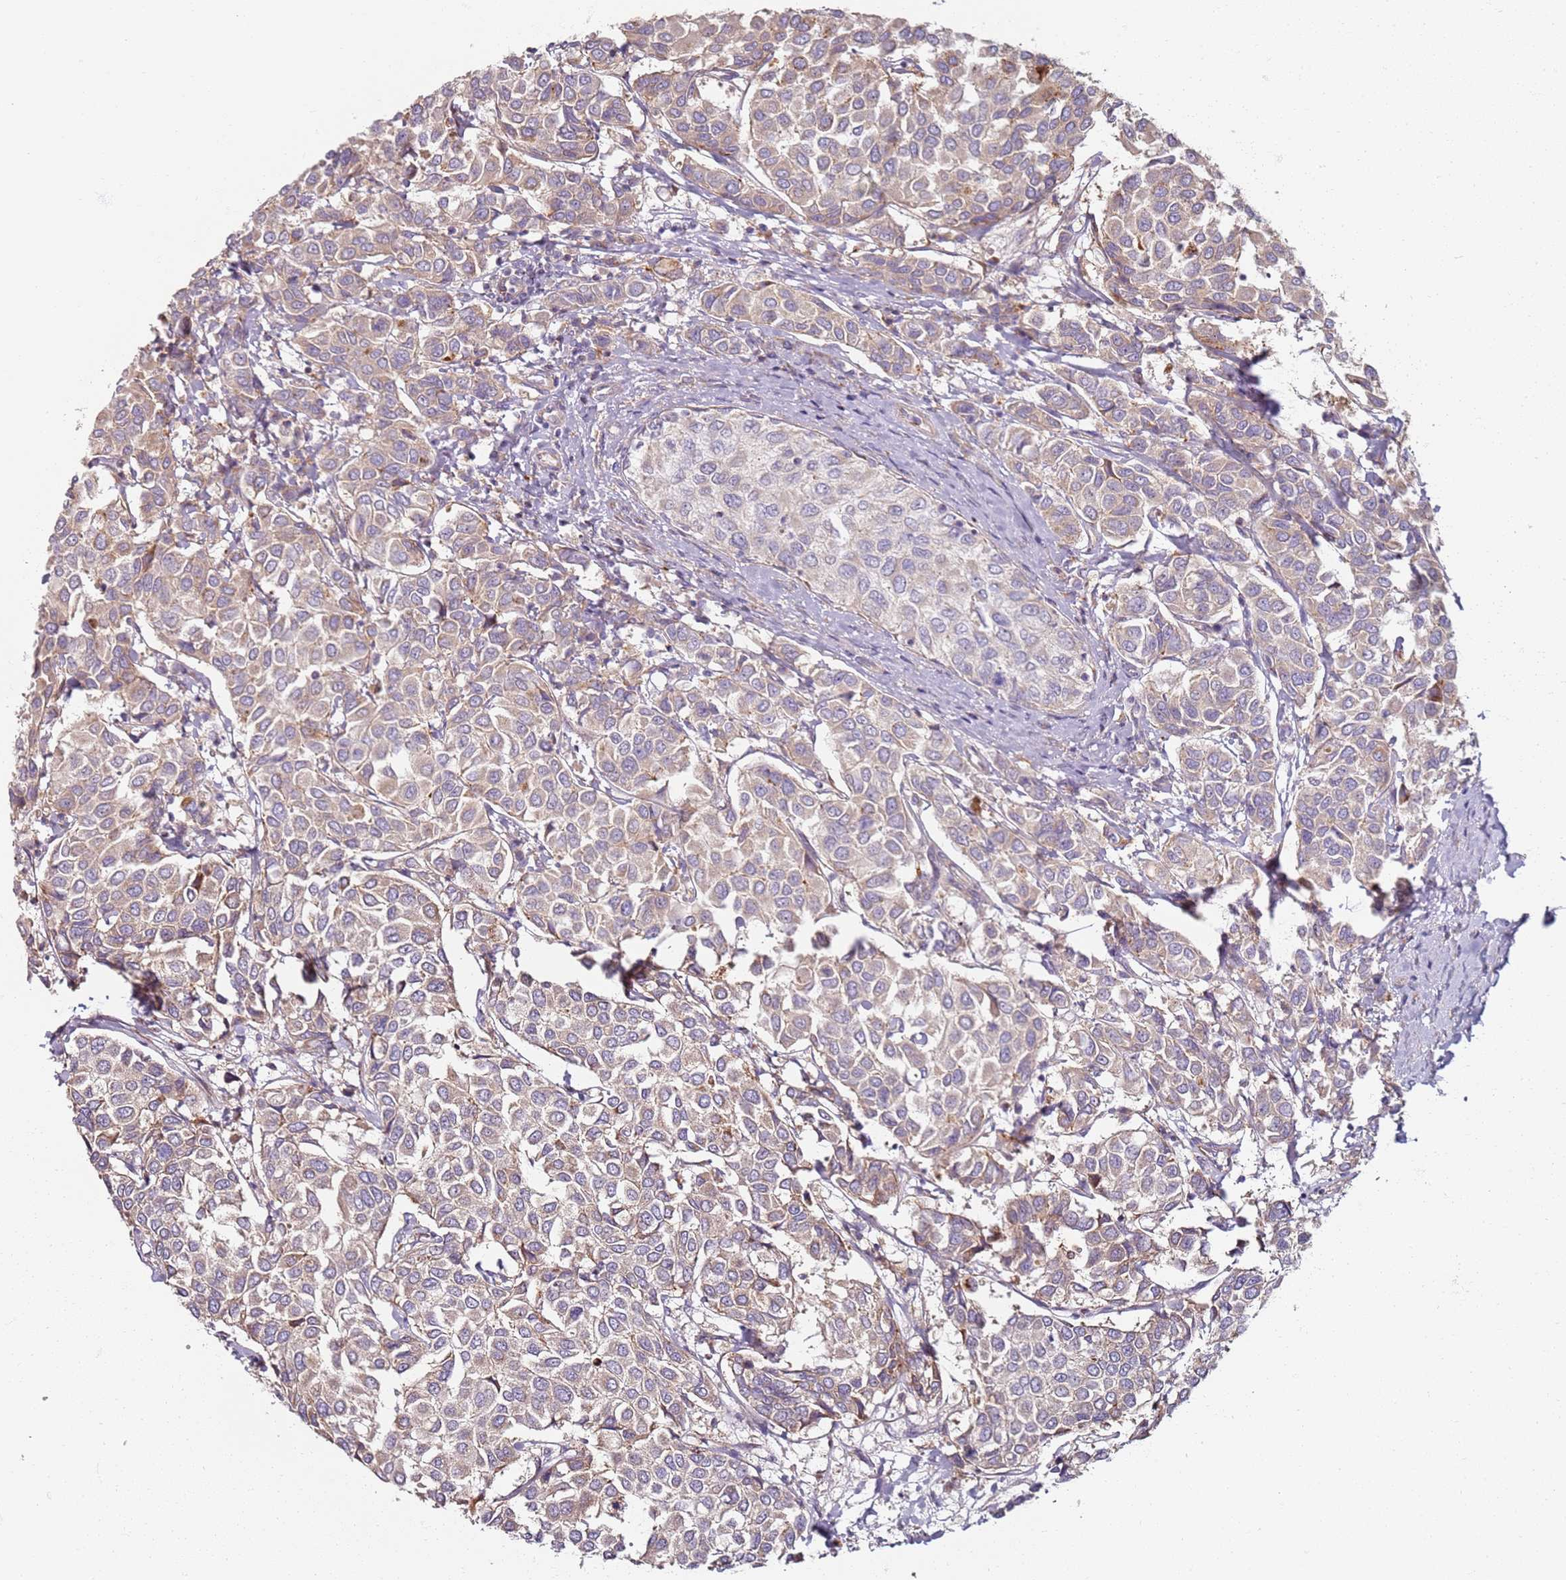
{"staining": {"intensity": "weak", "quantity": ">75%", "location": "cytoplasmic/membranous"}, "tissue": "breast cancer", "cell_type": "Tumor cells", "image_type": "cancer", "snomed": [{"axis": "morphology", "description": "Duct carcinoma"}, {"axis": "topography", "description": "Breast"}], "caption": "Human breast cancer stained with a brown dye exhibits weak cytoplasmic/membranous positive positivity in approximately >75% of tumor cells.", "gene": "PROKR2", "patient": {"sex": "female", "age": 55}}